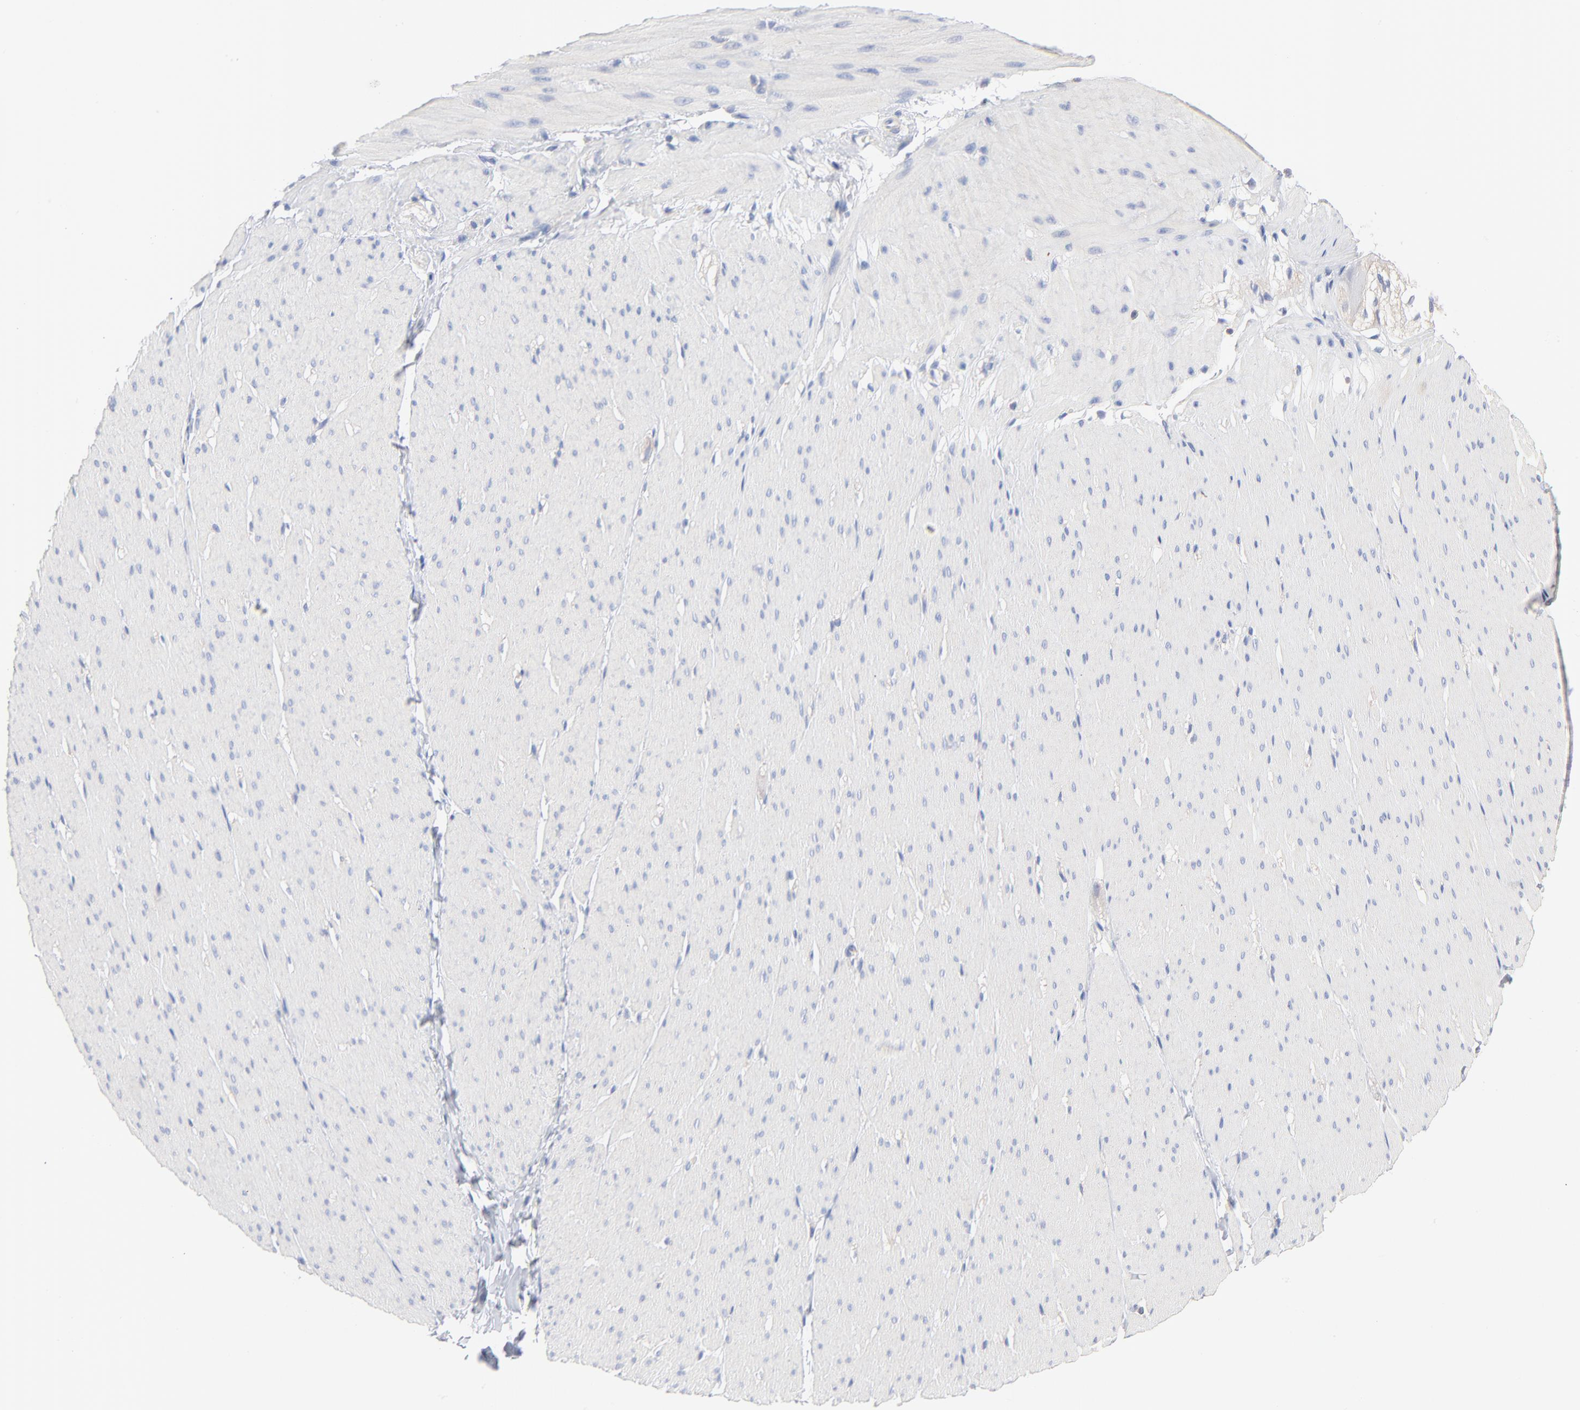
{"staining": {"intensity": "negative", "quantity": "none", "location": "none"}, "tissue": "smooth muscle", "cell_type": "Smooth muscle cells", "image_type": "normal", "snomed": [{"axis": "morphology", "description": "Normal tissue, NOS"}, {"axis": "topography", "description": "Smooth muscle"}, {"axis": "topography", "description": "Colon"}], "caption": "The photomicrograph reveals no staining of smooth muscle cells in benign smooth muscle.", "gene": "SEPTIN11", "patient": {"sex": "male", "age": 67}}